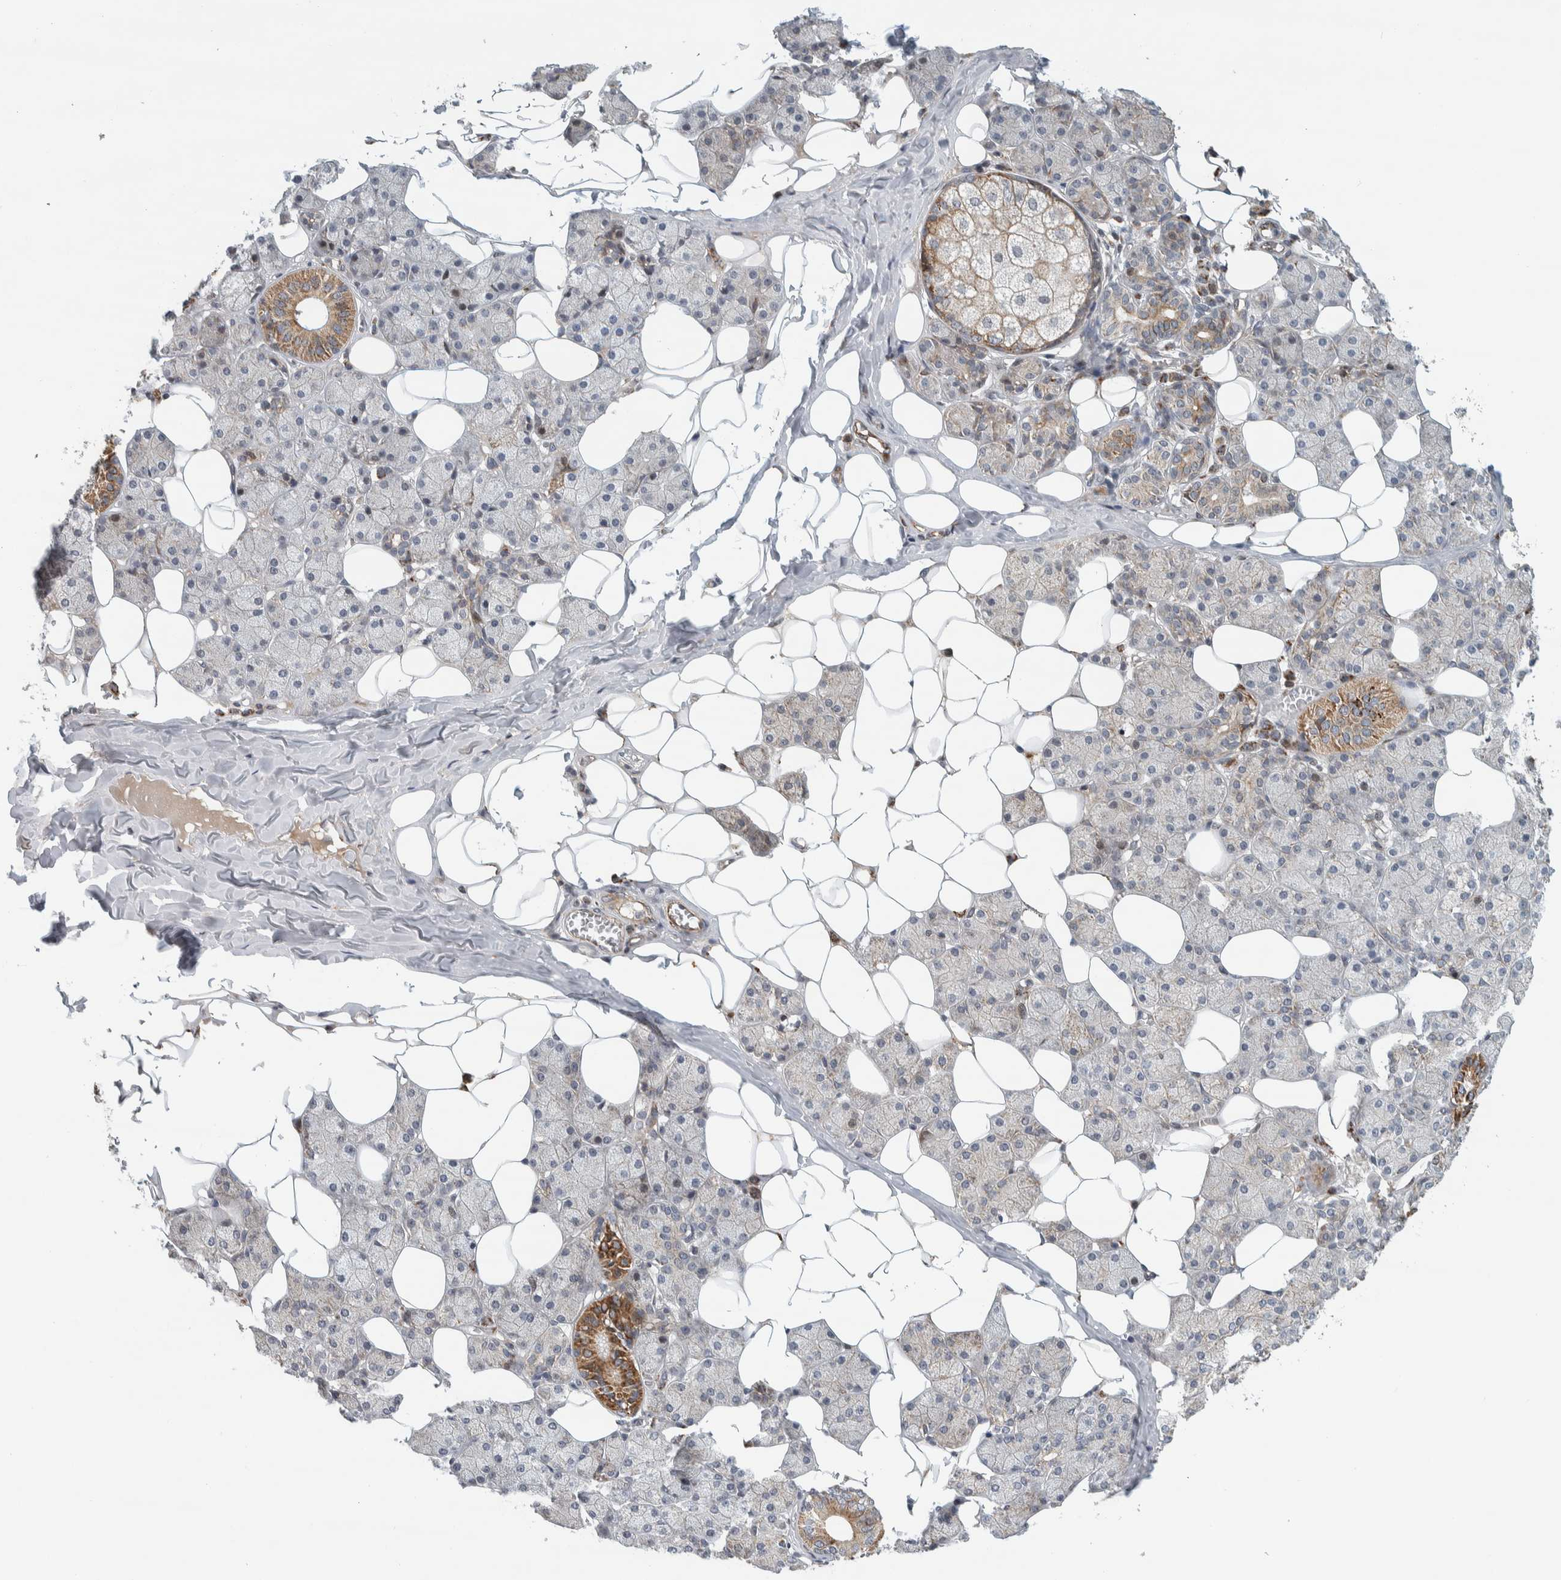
{"staining": {"intensity": "moderate", "quantity": "<25%", "location": "cytoplasmic/membranous"}, "tissue": "salivary gland", "cell_type": "Glandular cells", "image_type": "normal", "snomed": [{"axis": "morphology", "description": "Normal tissue, NOS"}, {"axis": "topography", "description": "Salivary gland"}], "caption": "A photomicrograph of salivary gland stained for a protein exhibits moderate cytoplasmic/membranous brown staining in glandular cells. The staining was performed using DAB (3,3'-diaminobenzidine), with brown indicating positive protein expression. Nuclei are stained blue with hematoxylin.", "gene": "AFP", "patient": {"sex": "female", "age": 33}}